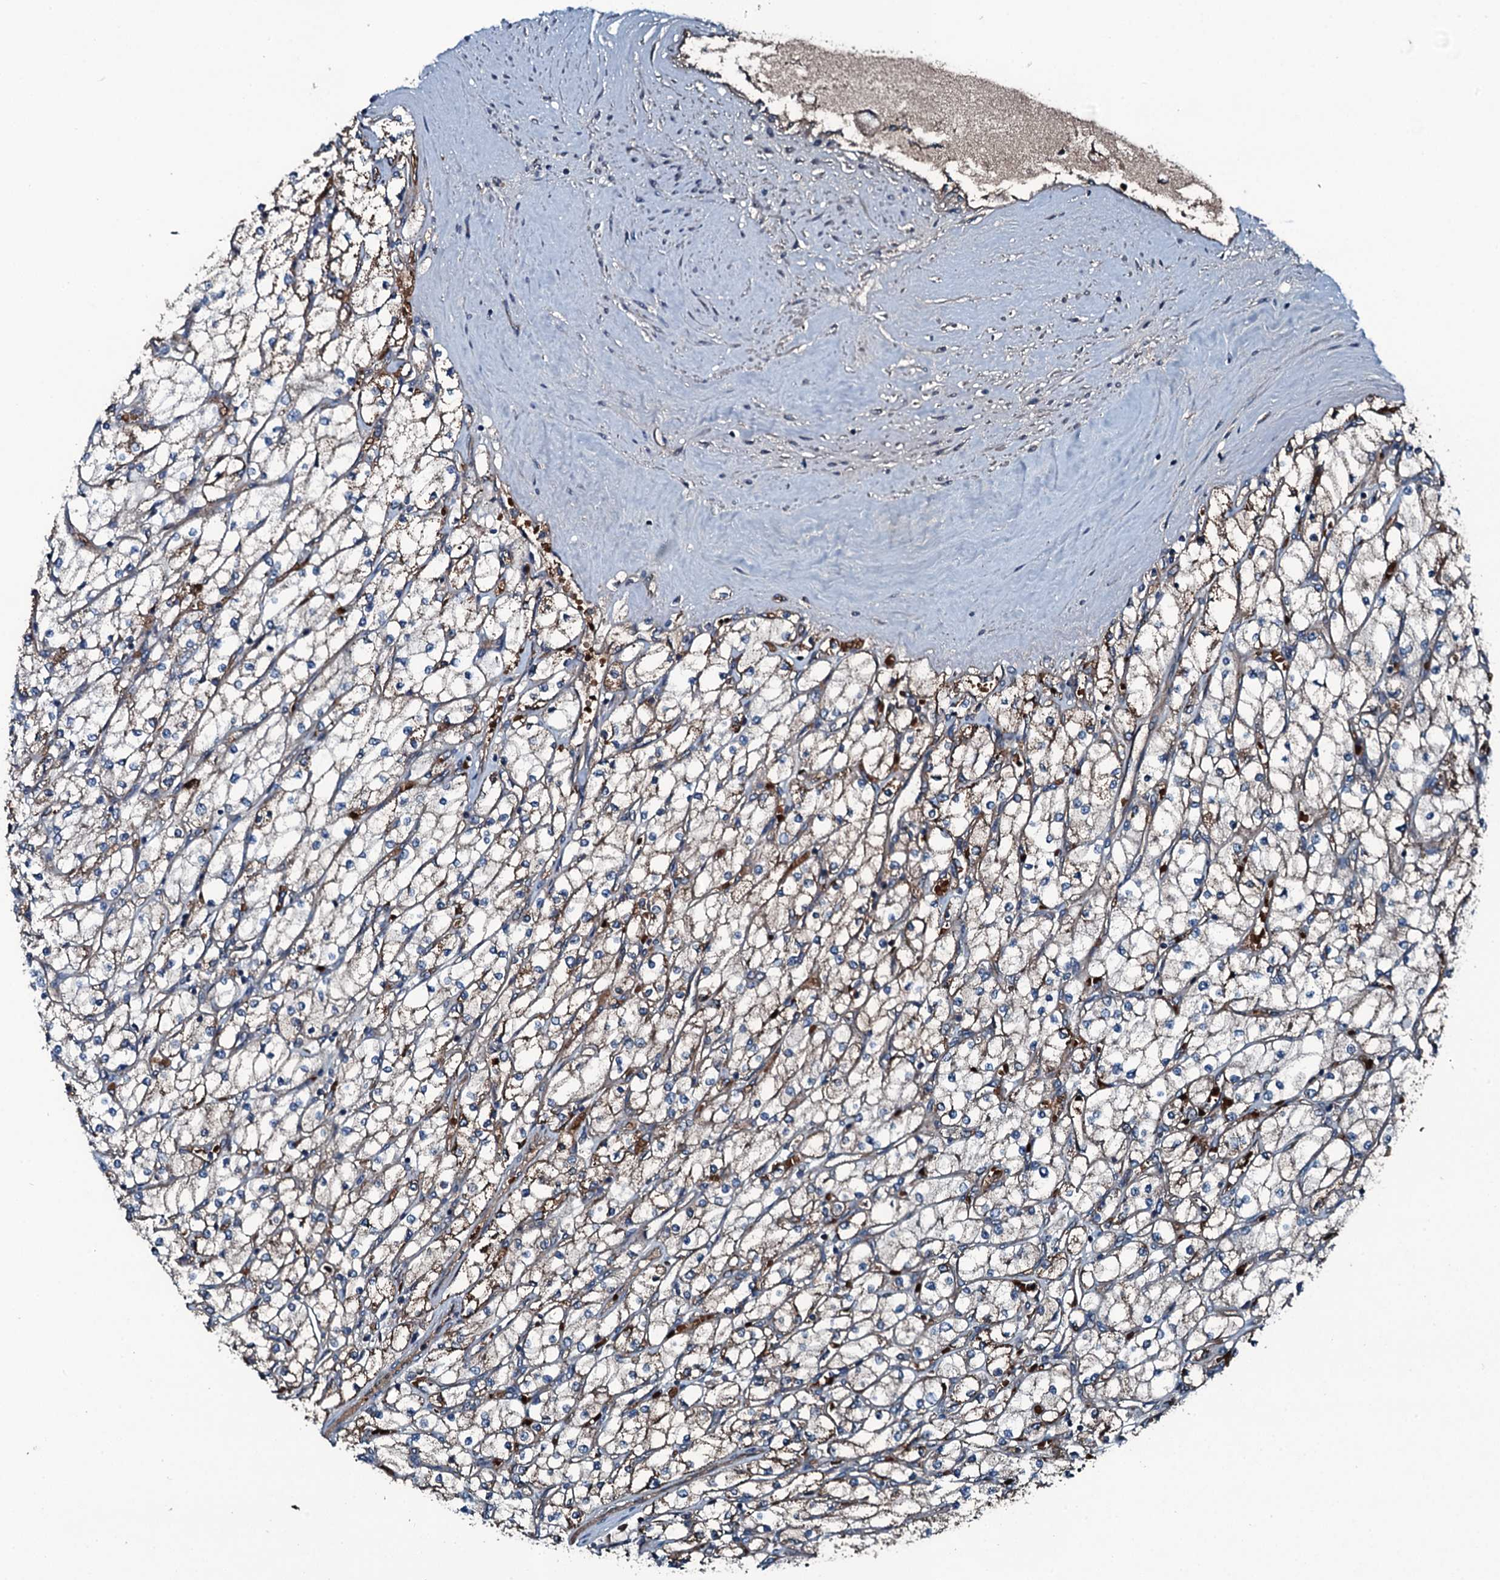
{"staining": {"intensity": "weak", "quantity": "25%-75%", "location": "cytoplasmic/membranous"}, "tissue": "renal cancer", "cell_type": "Tumor cells", "image_type": "cancer", "snomed": [{"axis": "morphology", "description": "Adenocarcinoma, NOS"}, {"axis": "topography", "description": "Kidney"}], "caption": "Tumor cells show low levels of weak cytoplasmic/membranous expression in about 25%-75% of cells in human adenocarcinoma (renal).", "gene": "TRIM7", "patient": {"sex": "male", "age": 80}}